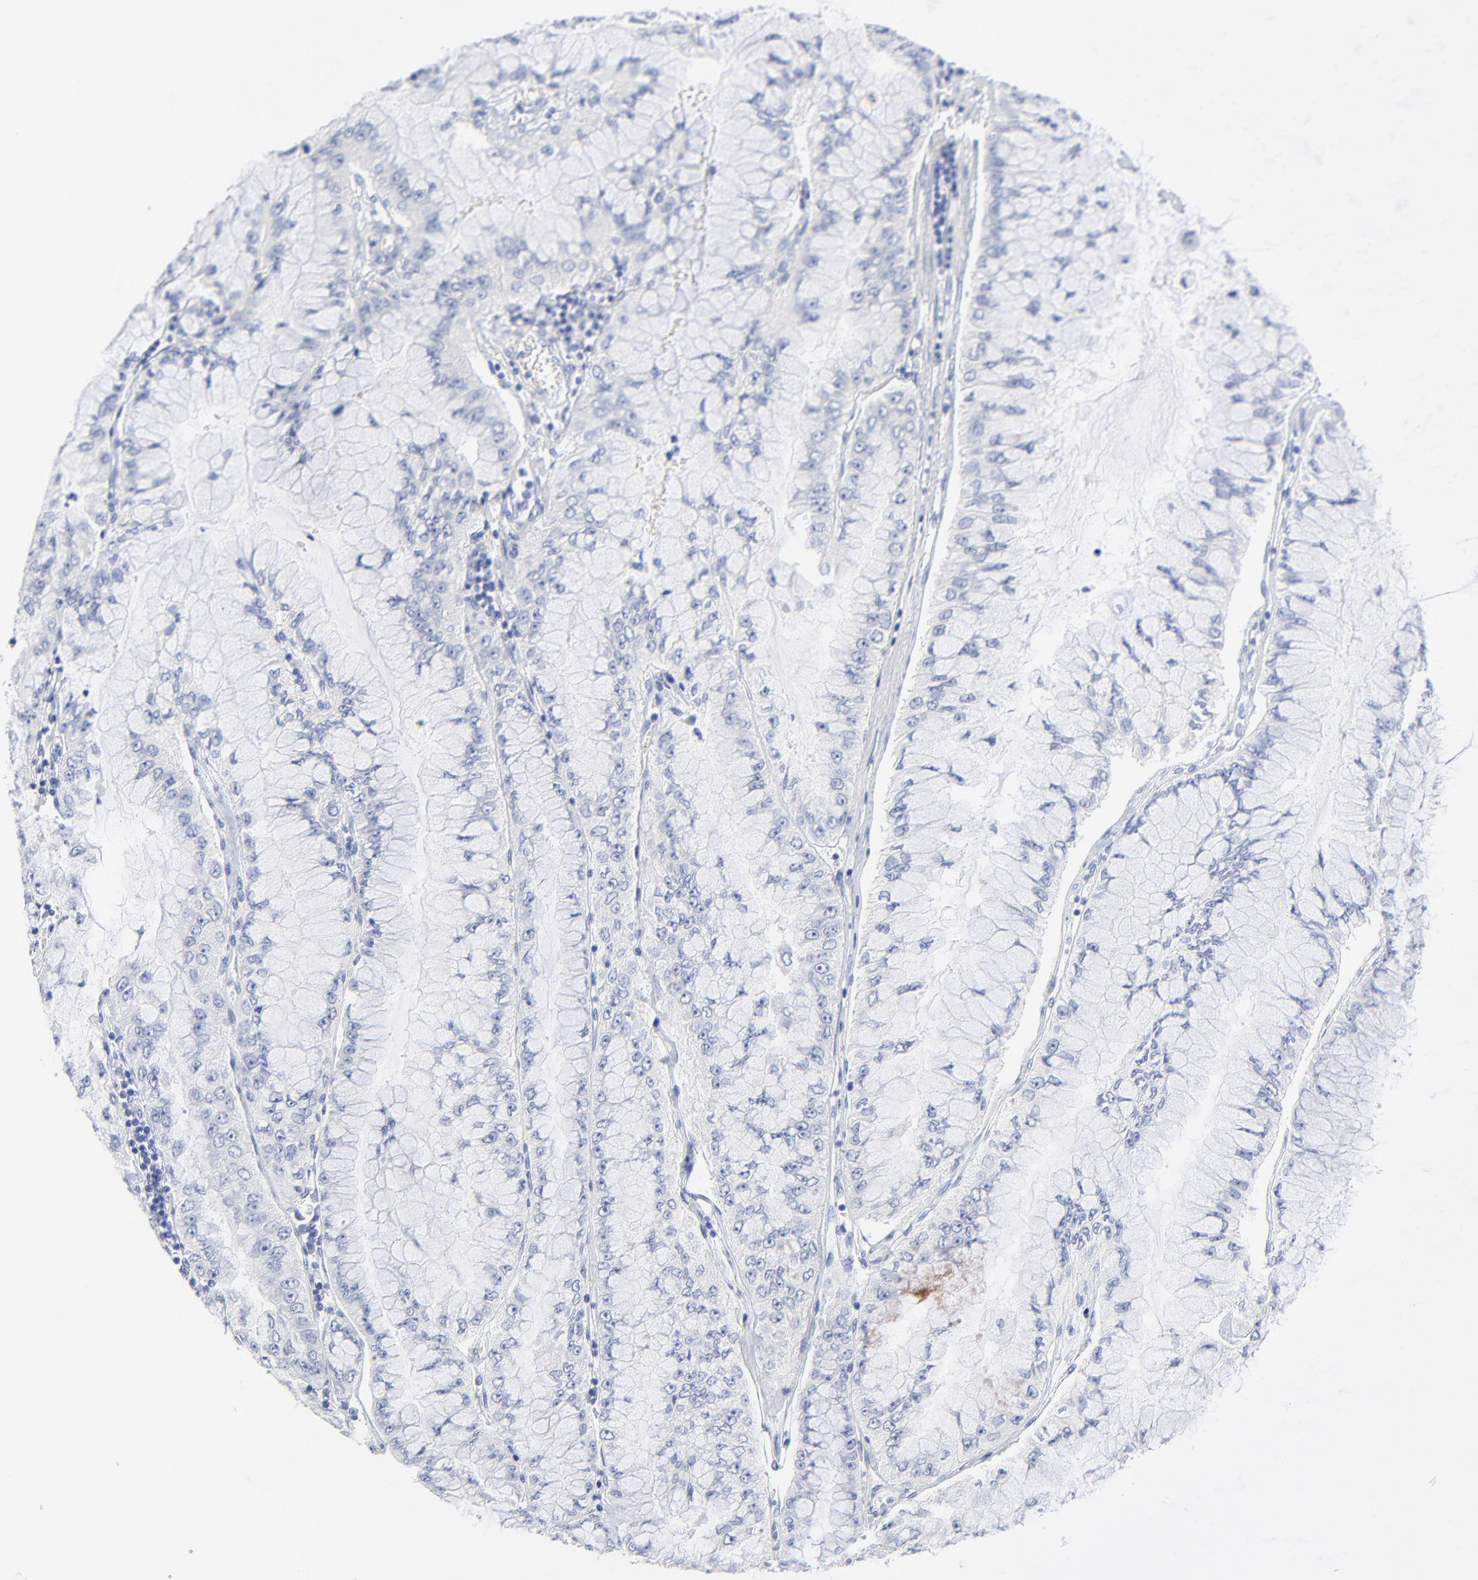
{"staining": {"intensity": "negative", "quantity": "none", "location": "none"}, "tissue": "liver cancer", "cell_type": "Tumor cells", "image_type": "cancer", "snomed": [{"axis": "morphology", "description": "Cholangiocarcinoma"}, {"axis": "topography", "description": "Liver"}], "caption": "Immunohistochemistry photomicrograph of cholangiocarcinoma (liver) stained for a protein (brown), which demonstrates no expression in tumor cells. Nuclei are stained in blue.", "gene": "SULT4A1", "patient": {"sex": "female", "age": 79}}